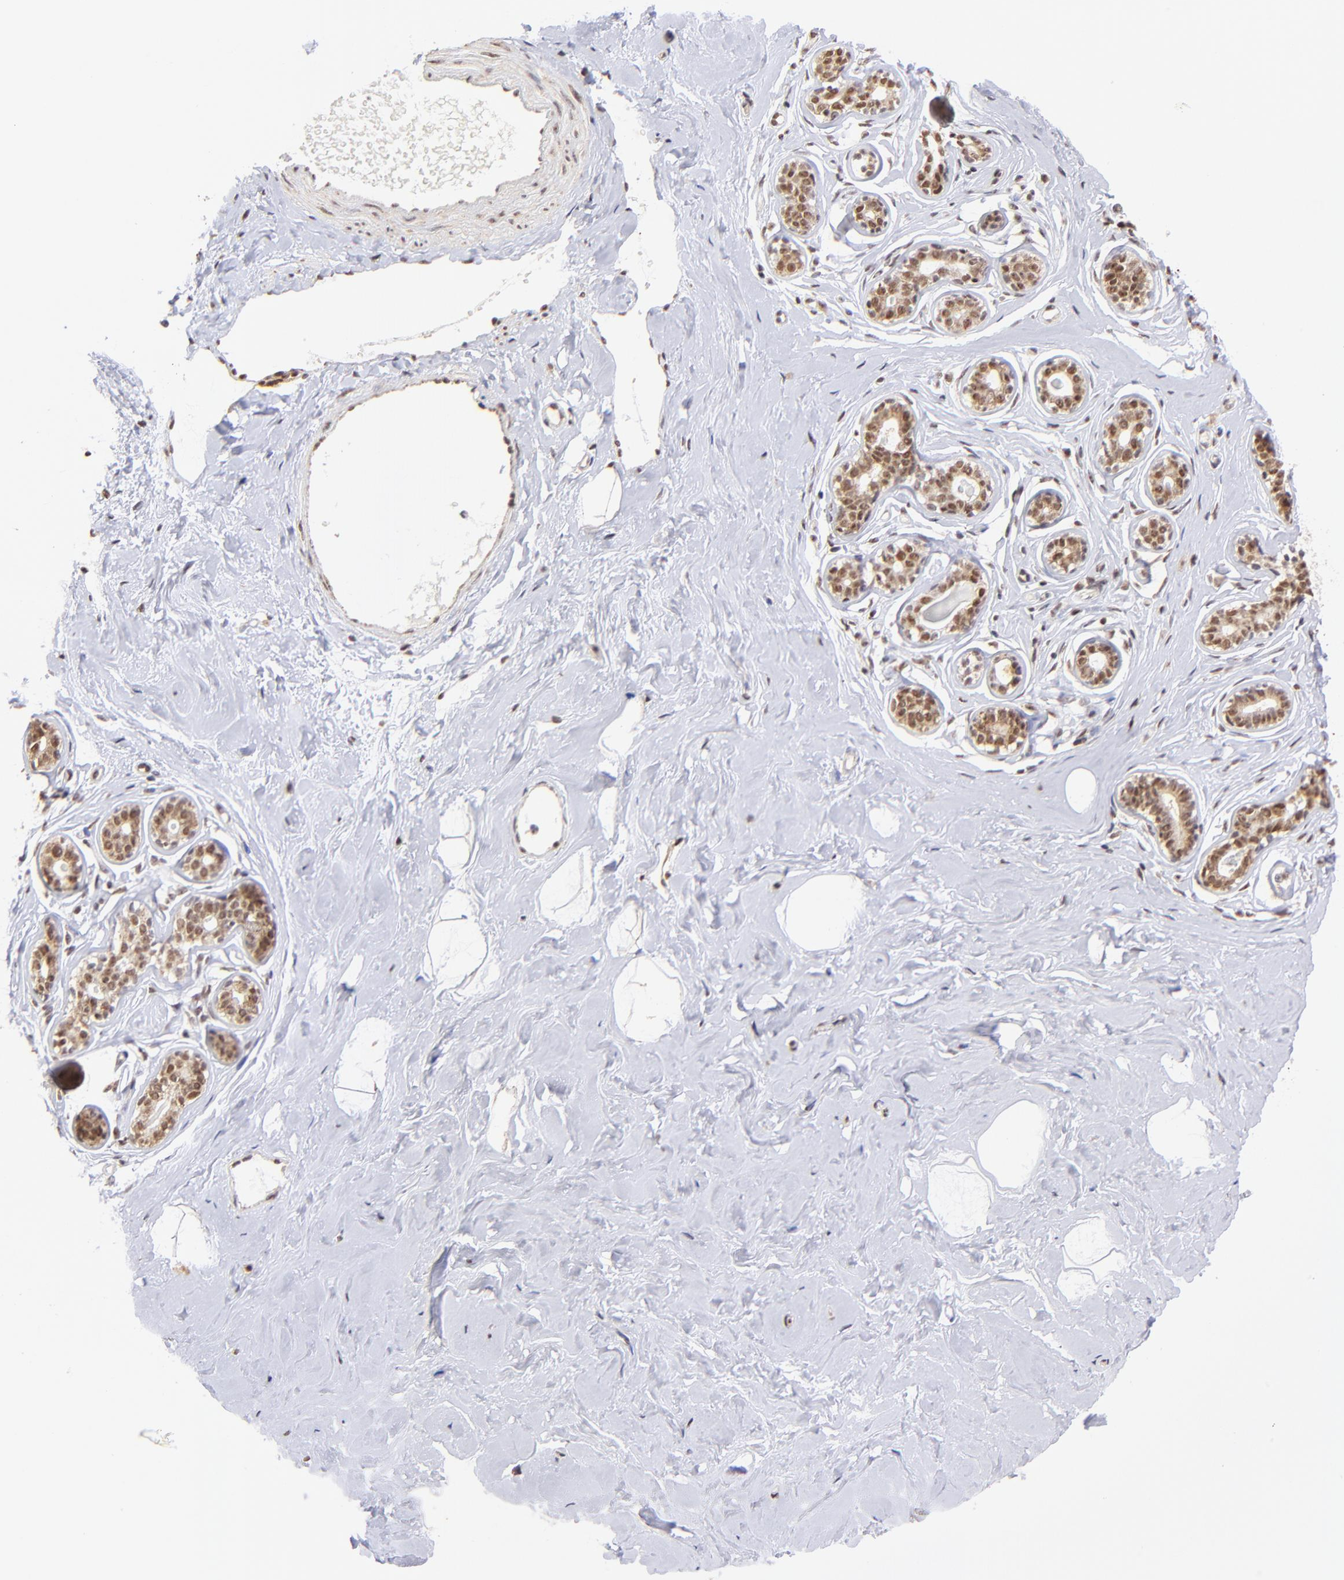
{"staining": {"intensity": "moderate", "quantity": "25%-75%", "location": "nuclear"}, "tissue": "breast", "cell_type": "Adipocytes", "image_type": "normal", "snomed": [{"axis": "morphology", "description": "Normal tissue, NOS"}, {"axis": "topography", "description": "Breast"}], "caption": "The micrograph shows staining of unremarkable breast, revealing moderate nuclear protein expression (brown color) within adipocytes. Nuclei are stained in blue.", "gene": "ZNF670", "patient": {"sex": "female", "age": 23}}